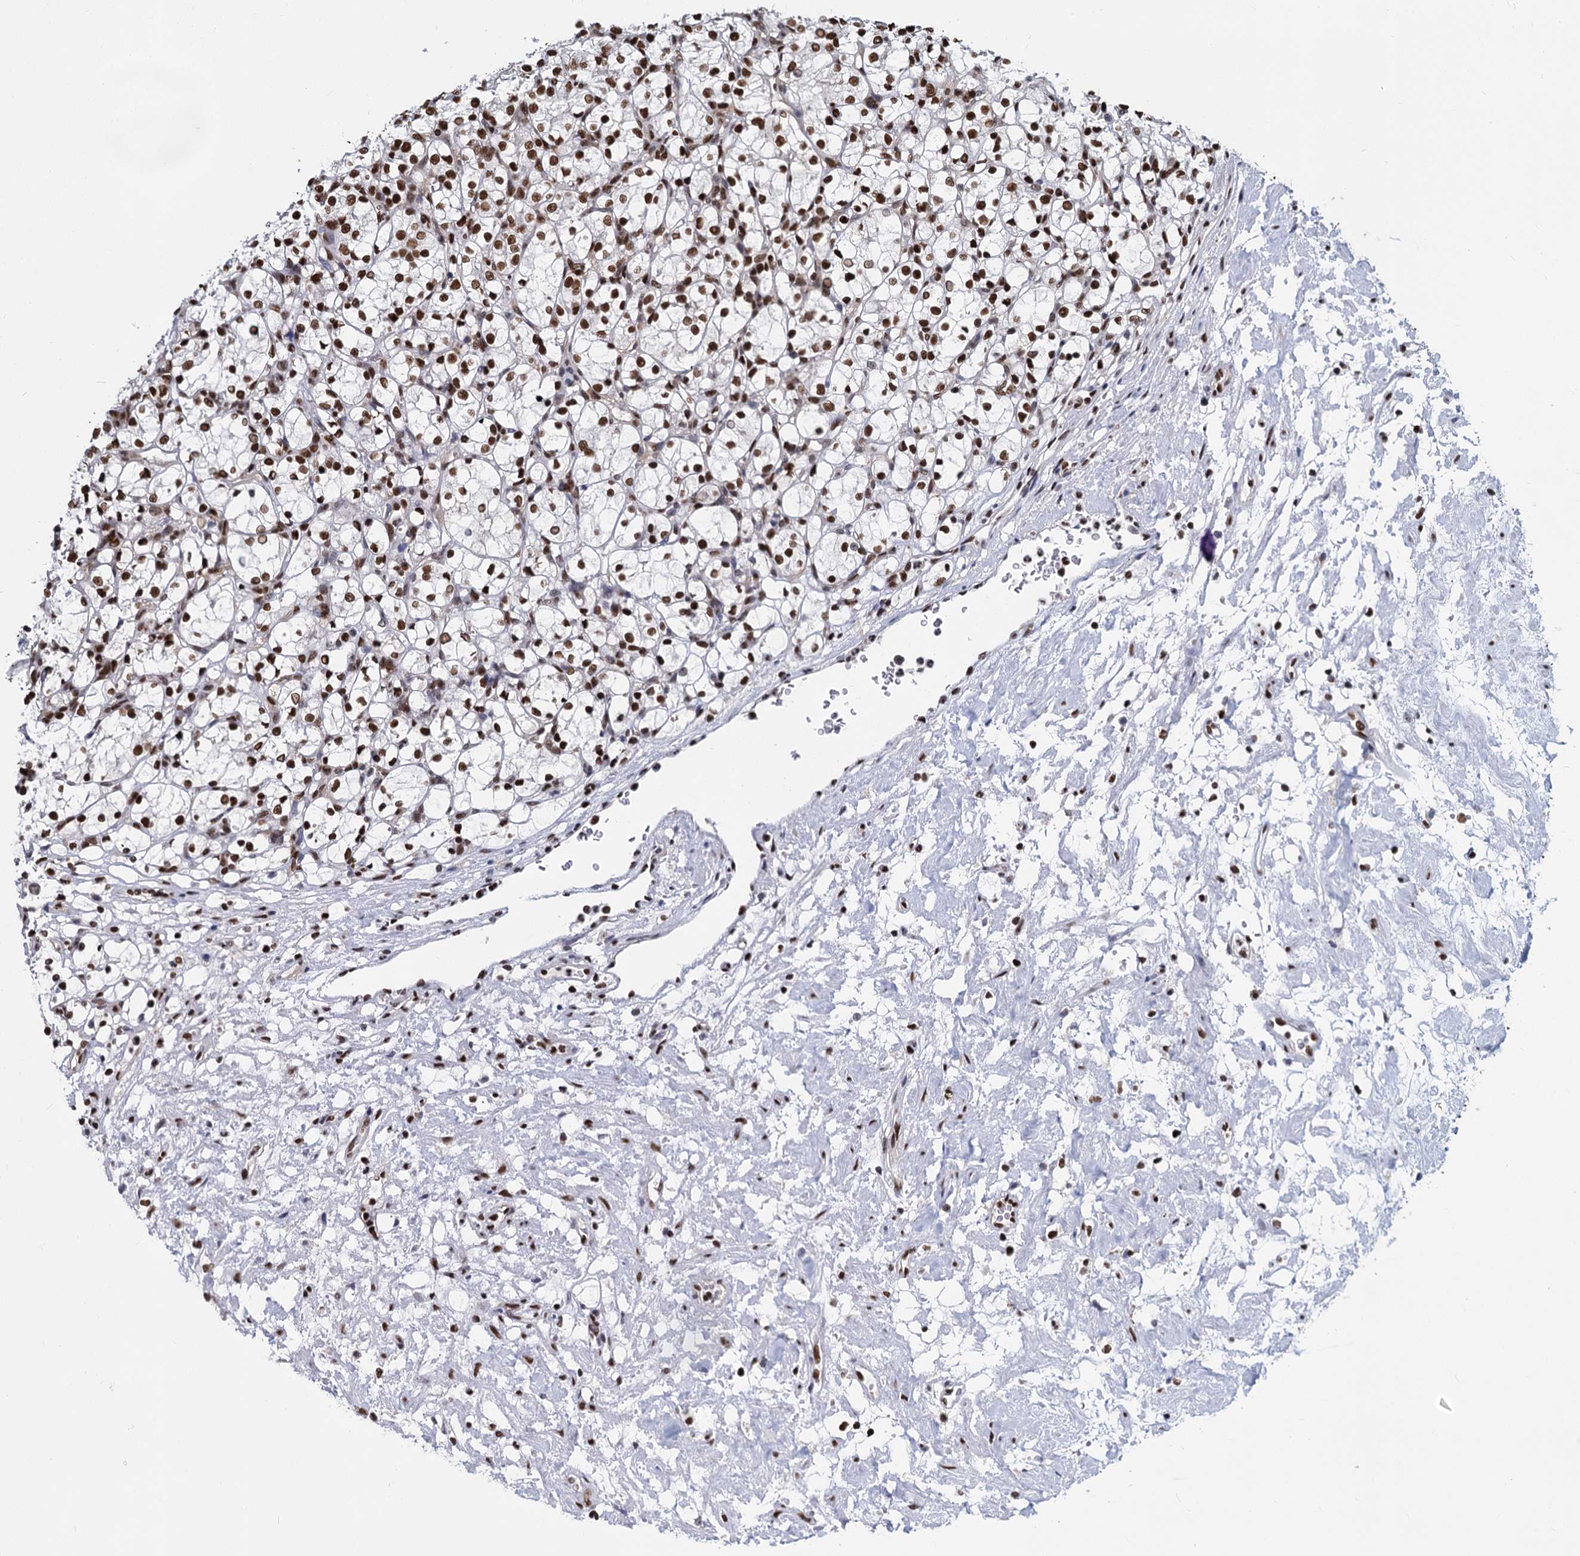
{"staining": {"intensity": "strong", "quantity": ">75%", "location": "nuclear"}, "tissue": "renal cancer", "cell_type": "Tumor cells", "image_type": "cancer", "snomed": [{"axis": "morphology", "description": "Adenocarcinoma, NOS"}, {"axis": "topography", "description": "Kidney"}], "caption": "High-power microscopy captured an immunohistochemistry histopathology image of renal adenocarcinoma, revealing strong nuclear expression in about >75% of tumor cells.", "gene": "DCPS", "patient": {"sex": "female", "age": 69}}